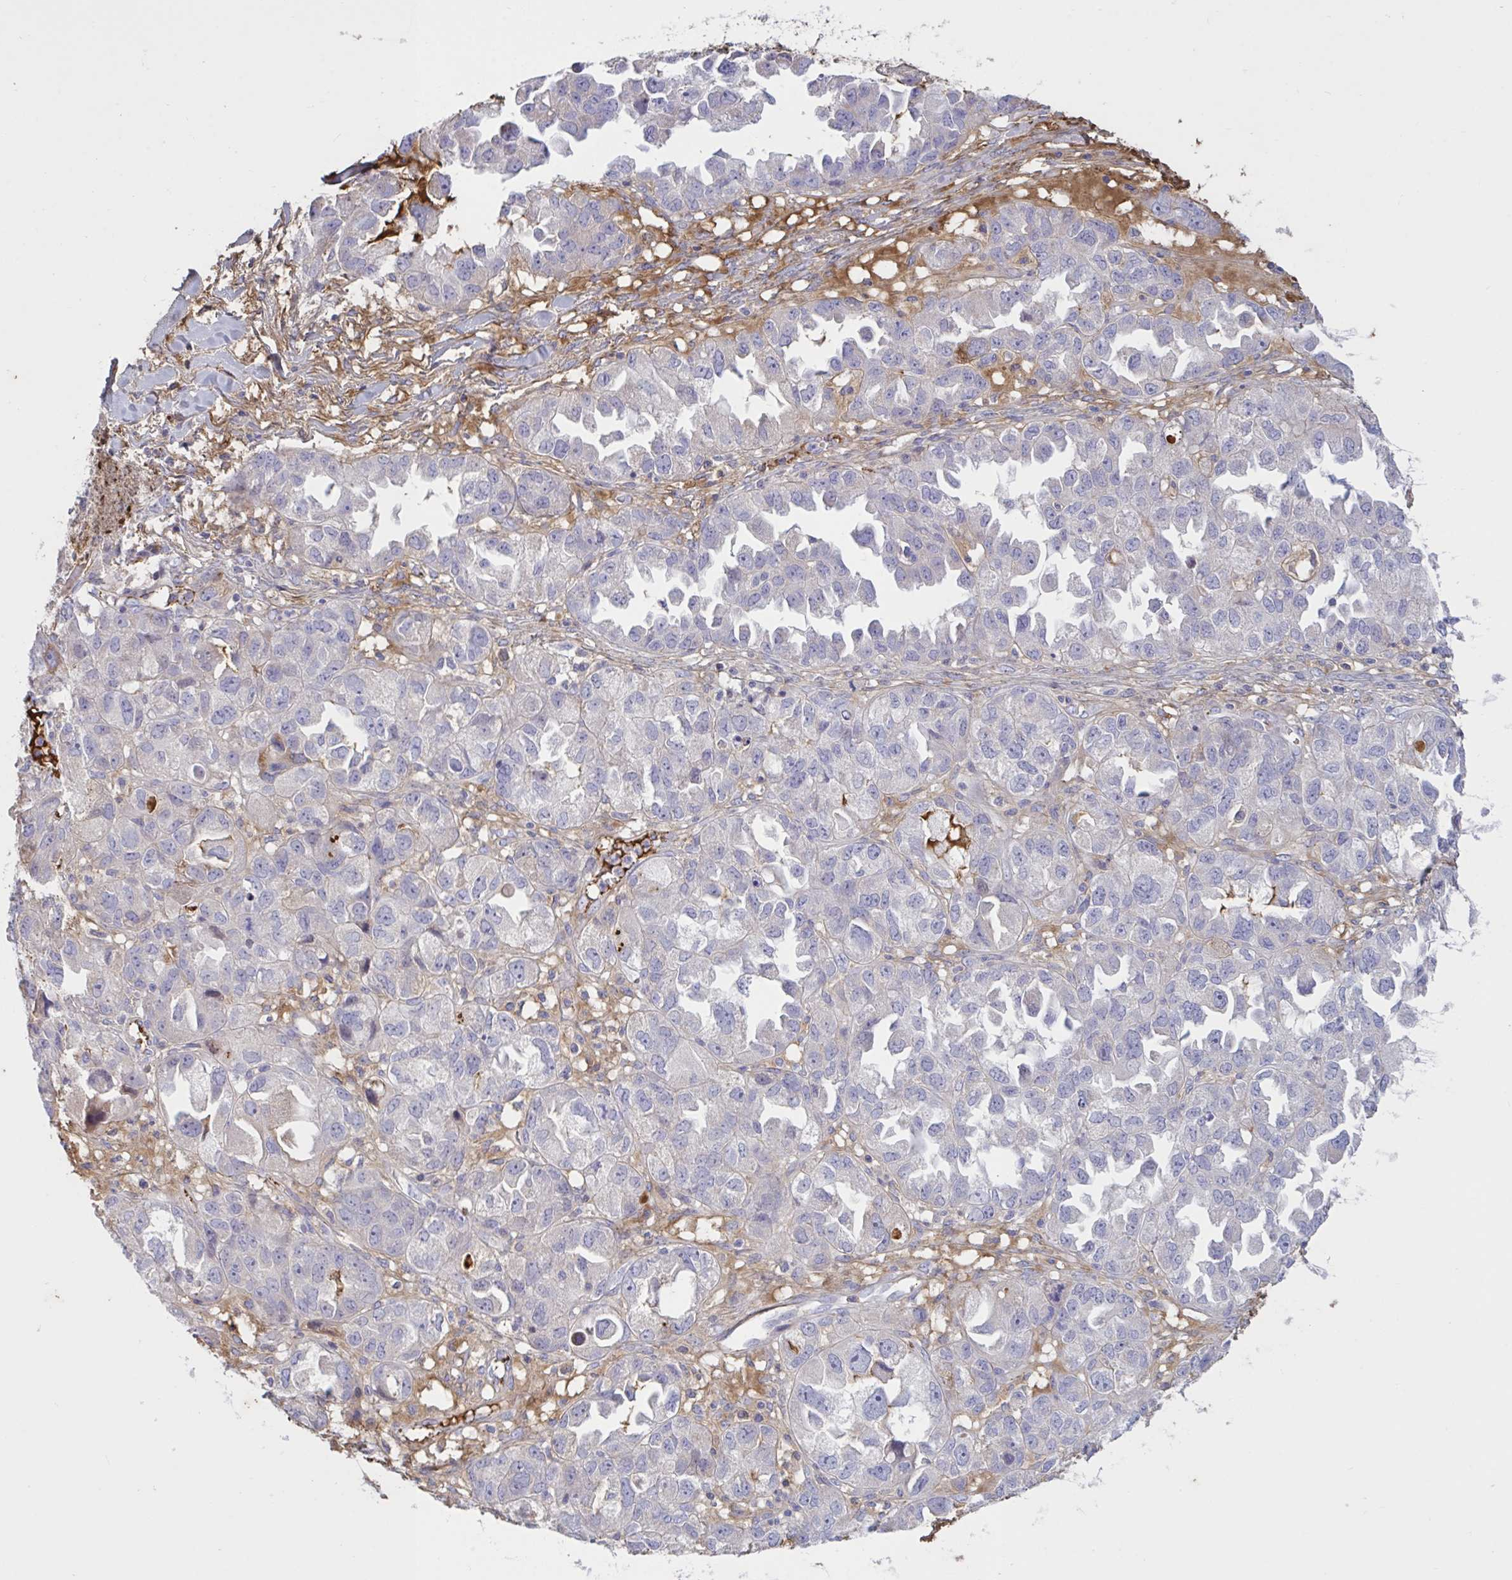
{"staining": {"intensity": "negative", "quantity": "none", "location": "none"}, "tissue": "ovarian cancer", "cell_type": "Tumor cells", "image_type": "cancer", "snomed": [{"axis": "morphology", "description": "Cystadenocarcinoma, serous, NOS"}, {"axis": "topography", "description": "Ovary"}], "caption": "Ovarian serous cystadenocarcinoma stained for a protein using immunohistochemistry (IHC) exhibits no positivity tumor cells.", "gene": "IL1R1", "patient": {"sex": "female", "age": 84}}